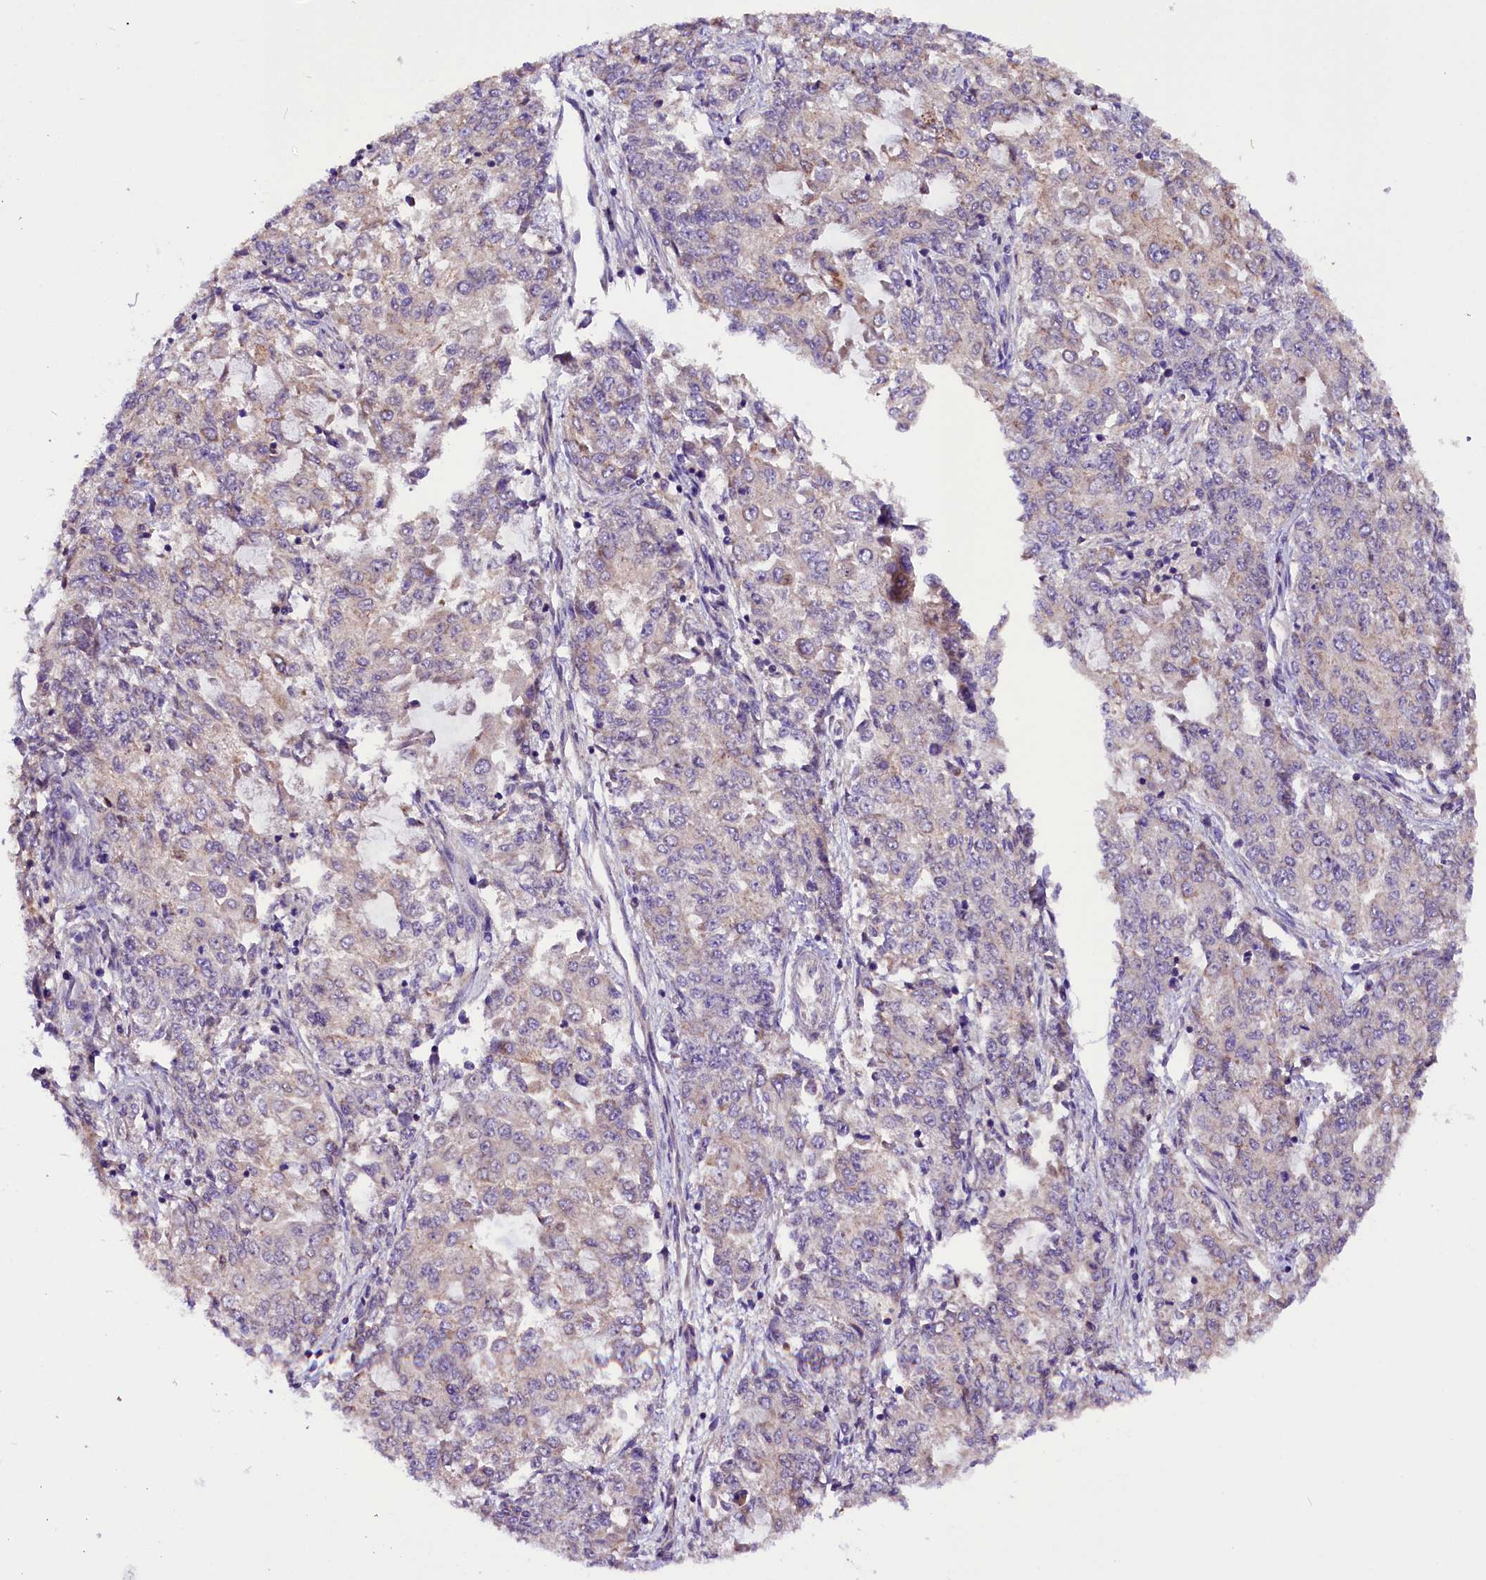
{"staining": {"intensity": "negative", "quantity": "none", "location": "none"}, "tissue": "endometrial cancer", "cell_type": "Tumor cells", "image_type": "cancer", "snomed": [{"axis": "morphology", "description": "Adenocarcinoma, NOS"}, {"axis": "topography", "description": "Endometrium"}], "caption": "Immunohistochemistry (IHC) micrograph of adenocarcinoma (endometrial) stained for a protein (brown), which reveals no staining in tumor cells.", "gene": "SIX5", "patient": {"sex": "female", "age": 50}}